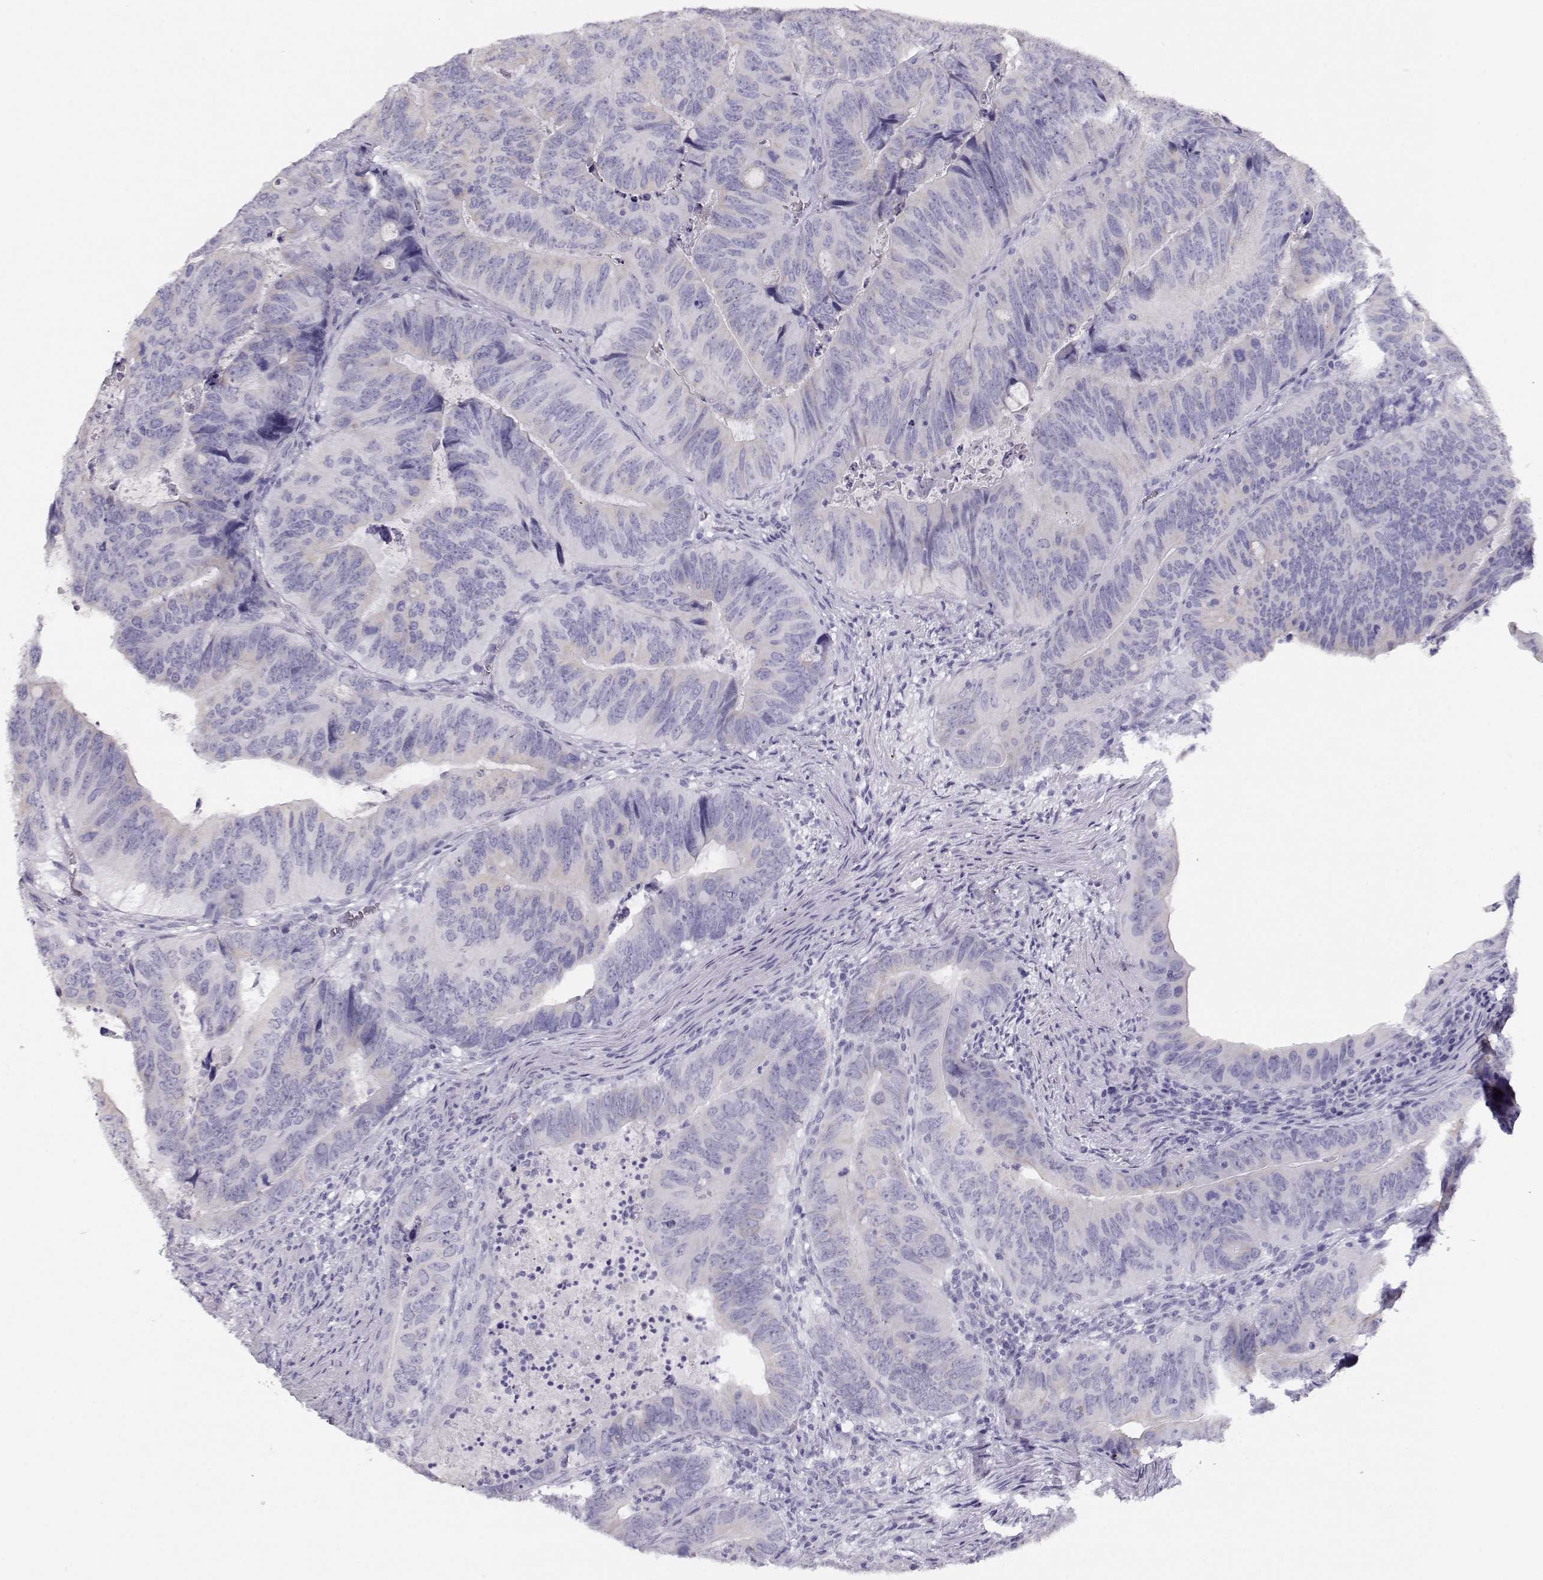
{"staining": {"intensity": "negative", "quantity": "none", "location": "none"}, "tissue": "colorectal cancer", "cell_type": "Tumor cells", "image_type": "cancer", "snomed": [{"axis": "morphology", "description": "Adenocarcinoma, NOS"}, {"axis": "topography", "description": "Colon"}], "caption": "Photomicrograph shows no protein positivity in tumor cells of adenocarcinoma (colorectal) tissue.", "gene": "MAGEC1", "patient": {"sex": "male", "age": 79}}